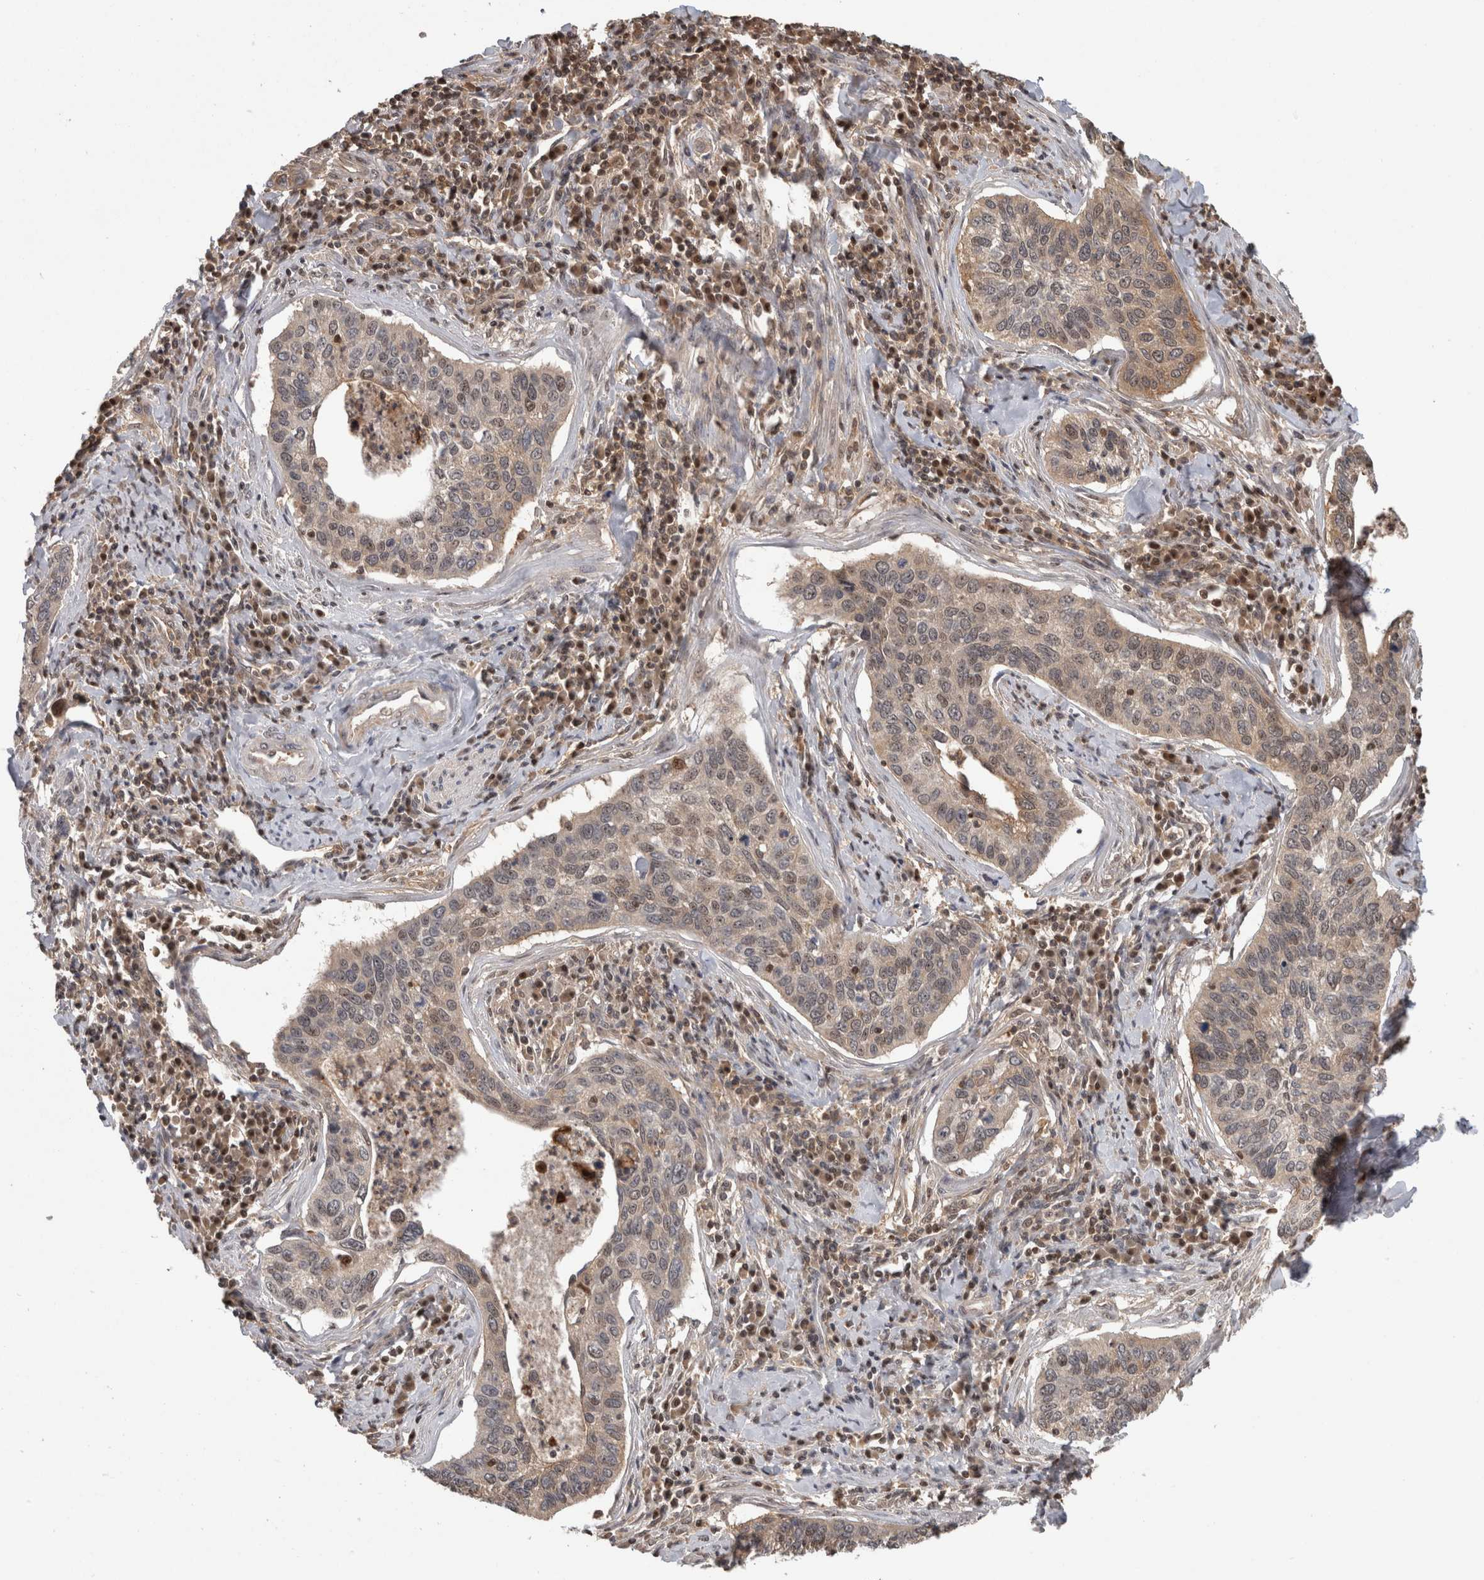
{"staining": {"intensity": "moderate", "quantity": "<25%", "location": "nuclear"}, "tissue": "cervical cancer", "cell_type": "Tumor cells", "image_type": "cancer", "snomed": [{"axis": "morphology", "description": "Squamous cell carcinoma, NOS"}, {"axis": "topography", "description": "Cervix"}], "caption": "An immunohistochemistry photomicrograph of neoplastic tissue is shown. Protein staining in brown shows moderate nuclear positivity in cervical squamous cell carcinoma within tumor cells.", "gene": "TDRD7", "patient": {"sex": "female", "age": 53}}